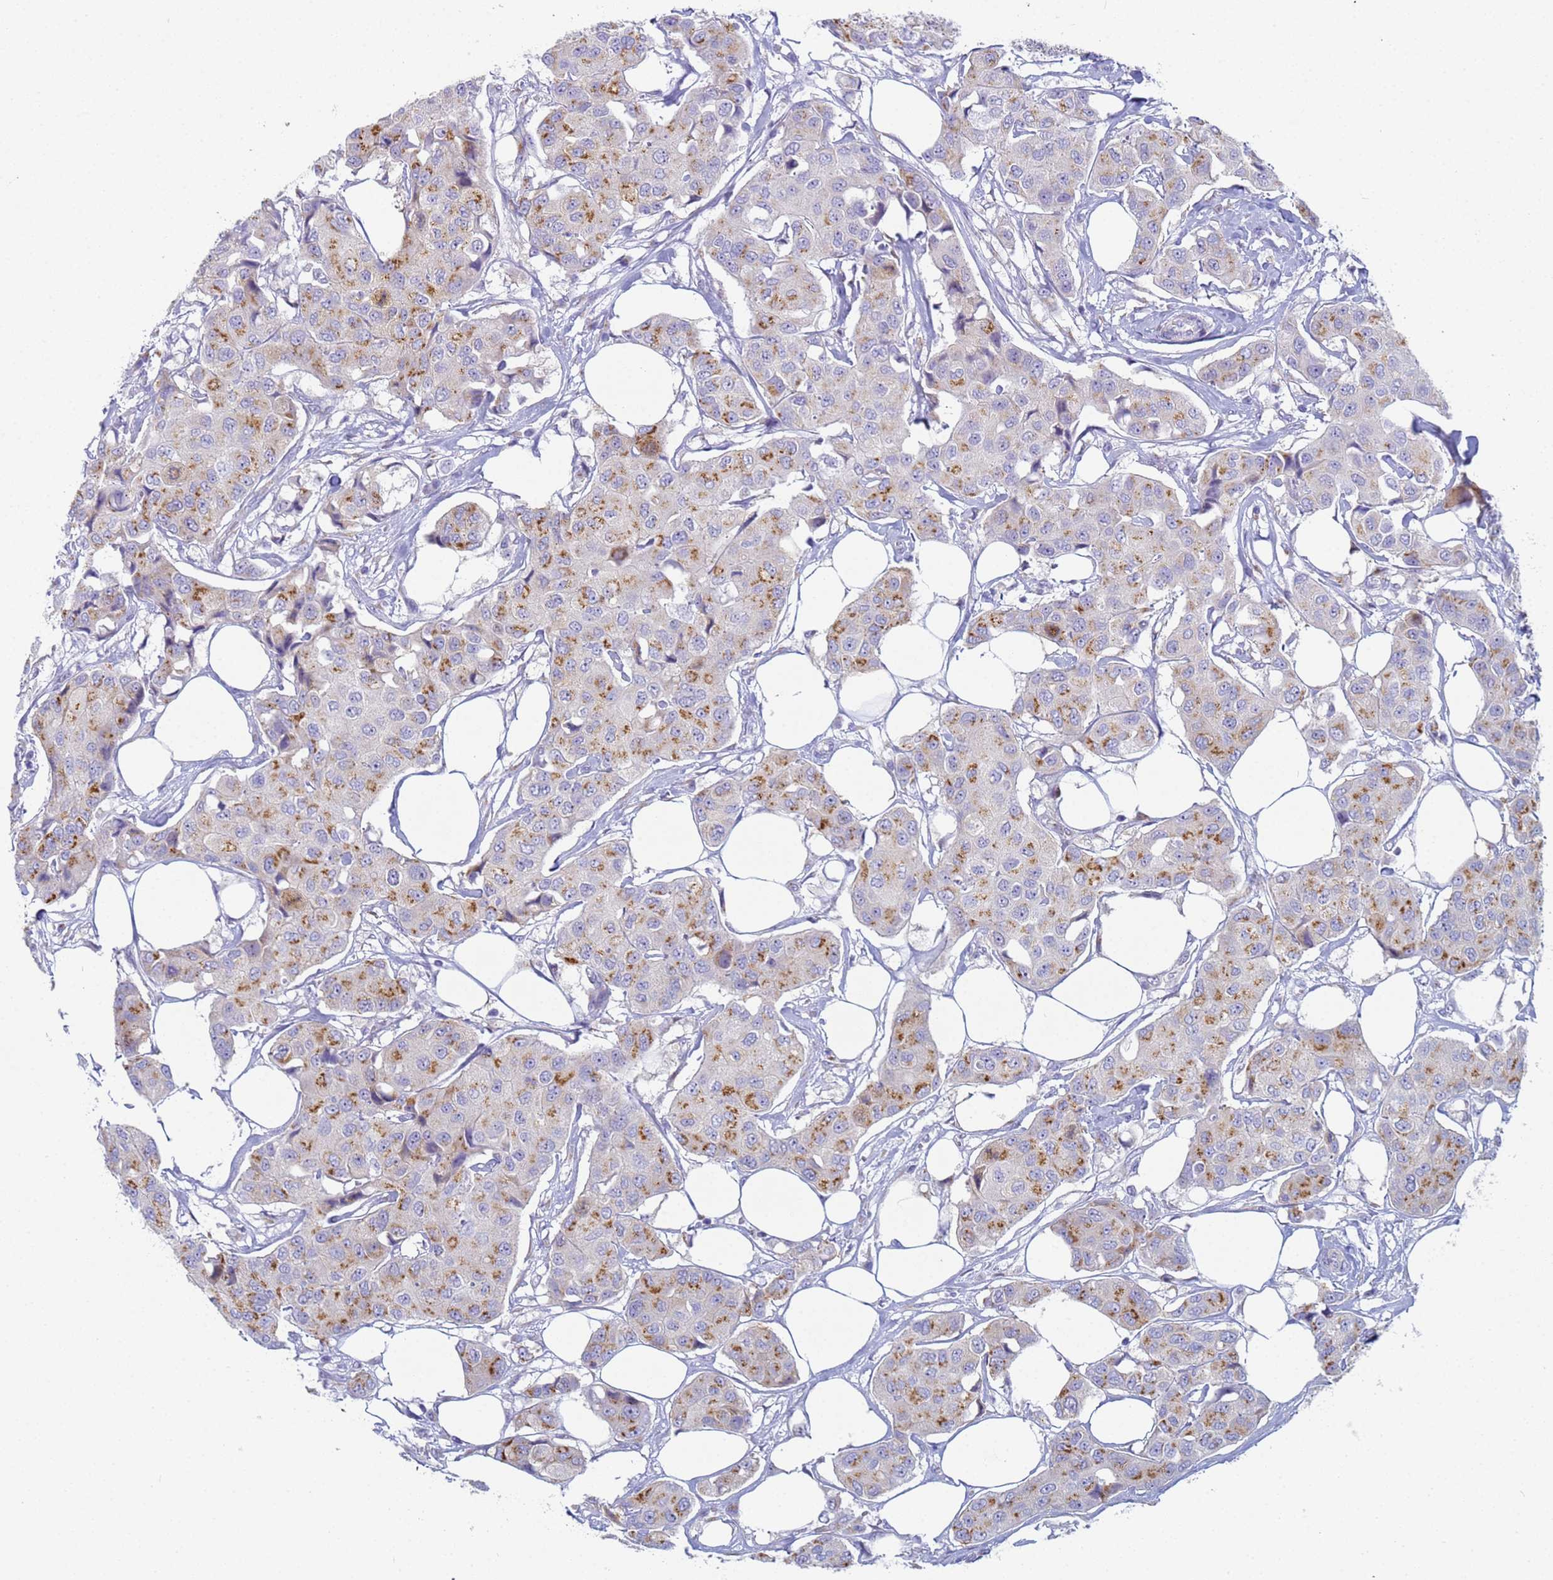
{"staining": {"intensity": "moderate", "quantity": "25%-75%", "location": "cytoplasmic/membranous"}, "tissue": "breast cancer", "cell_type": "Tumor cells", "image_type": "cancer", "snomed": [{"axis": "morphology", "description": "Duct carcinoma"}, {"axis": "topography", "description": "Breast"}], "caption": "Approximately 25%-75% of tumor cells in human breast intraductal carcinoma demonstrate moderate cytoplasmic/membranous protein expression as visualized by brown immunohistochemical staining.", "gene": "CR1", "patient": {"sex": "female", "age": 80}}